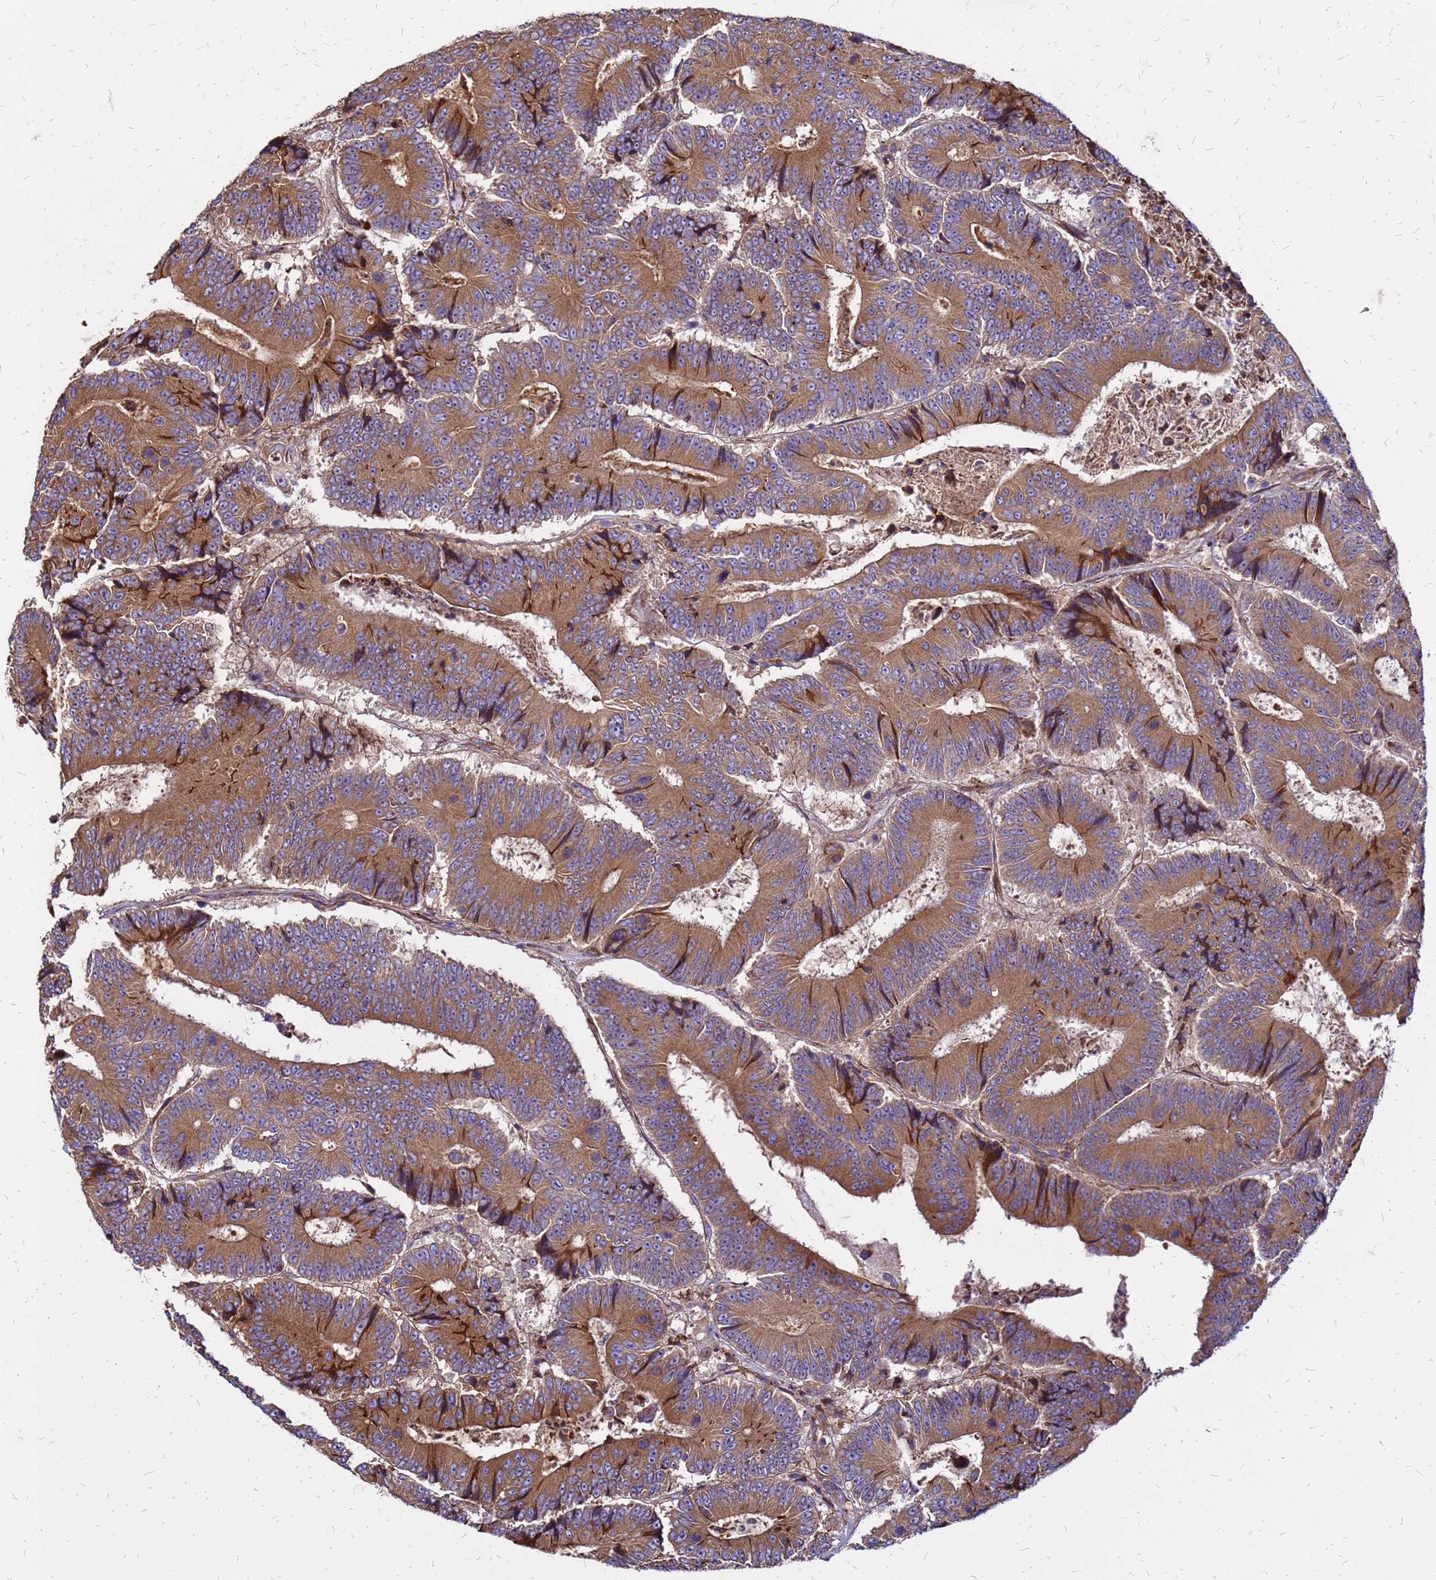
{"staining": {"intensity": "strong", "quantity": ">75%", "location": "cytoplasmic/membranous"}, "tissue": "colorectal cancer", "cell_type": "Tumor cells", "image_type": "cancer", "snomed": [{"axis": "morphology", "description": "Adenocarcinoma, NOS"}, {"axis": "topography", "description": "Colon"}], "caption": "Protein expression analysis of human colorectal cancer reveals strong cytoplasmic/membranous staining in approximately >75% of tumor cells.", "gene": "VMO1", "patient": {"sex": "male", "age": 83}}